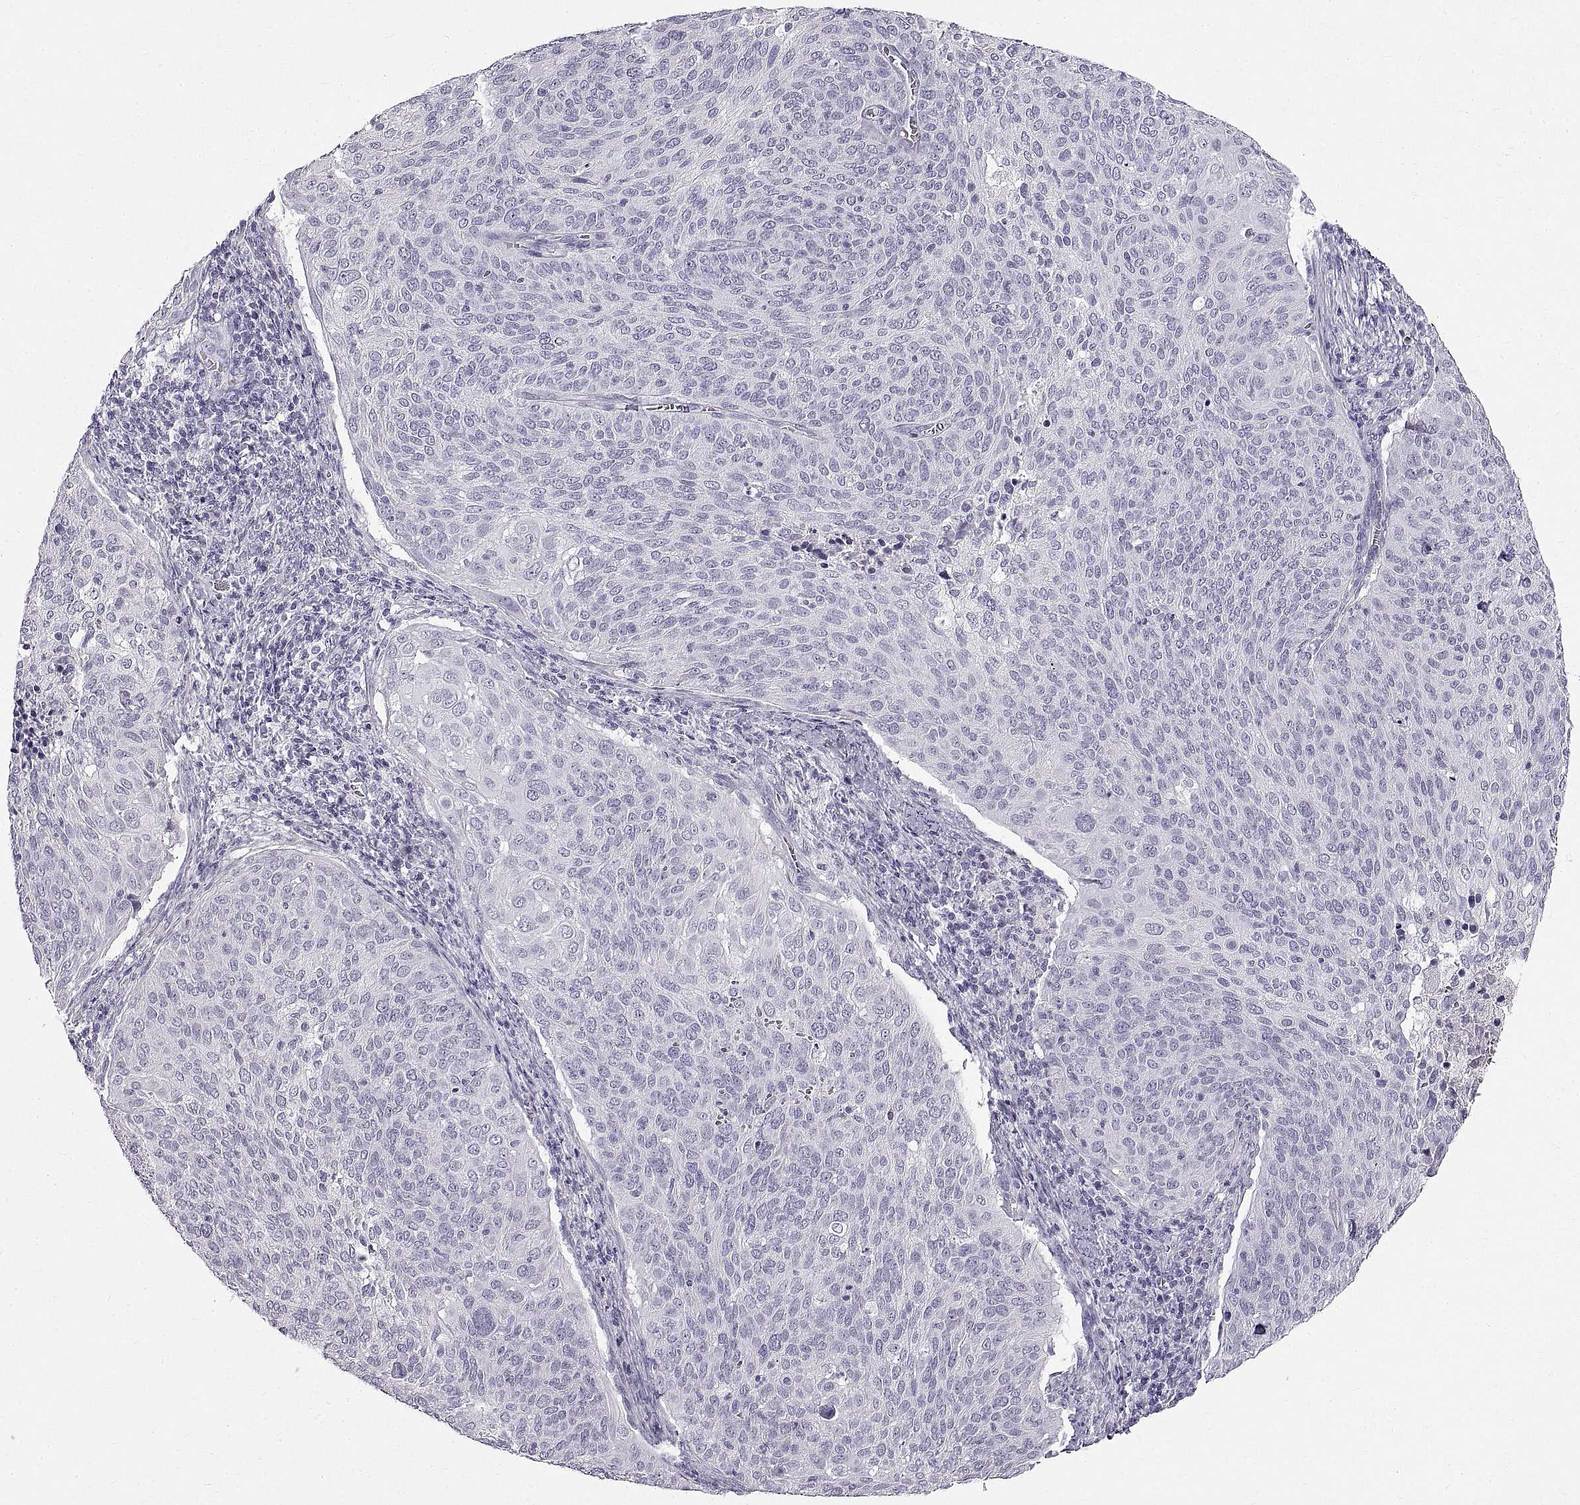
{"staining": {"intensity": "negative", "quantity": "none", "location": "none"}, "tissue": "cervical cancer", "cell_type": "Tumor cells", "image_type": "cancer", "snomed": [{"axis": "morphology", "description": "Squamous cell carcinoma, NOS"}, {"axis": "topography", "description": "Cervix"}], "caption": "Tumor cells show no significant positivity in cervical squamous cell carcinoma. (DAB (3,3'-diaminobenzidine) immunohistochemistry (IHC) with hematoxylin counter stain).", "gene": "WFDC8", "patient": {"sex": "female", "age": 39}}